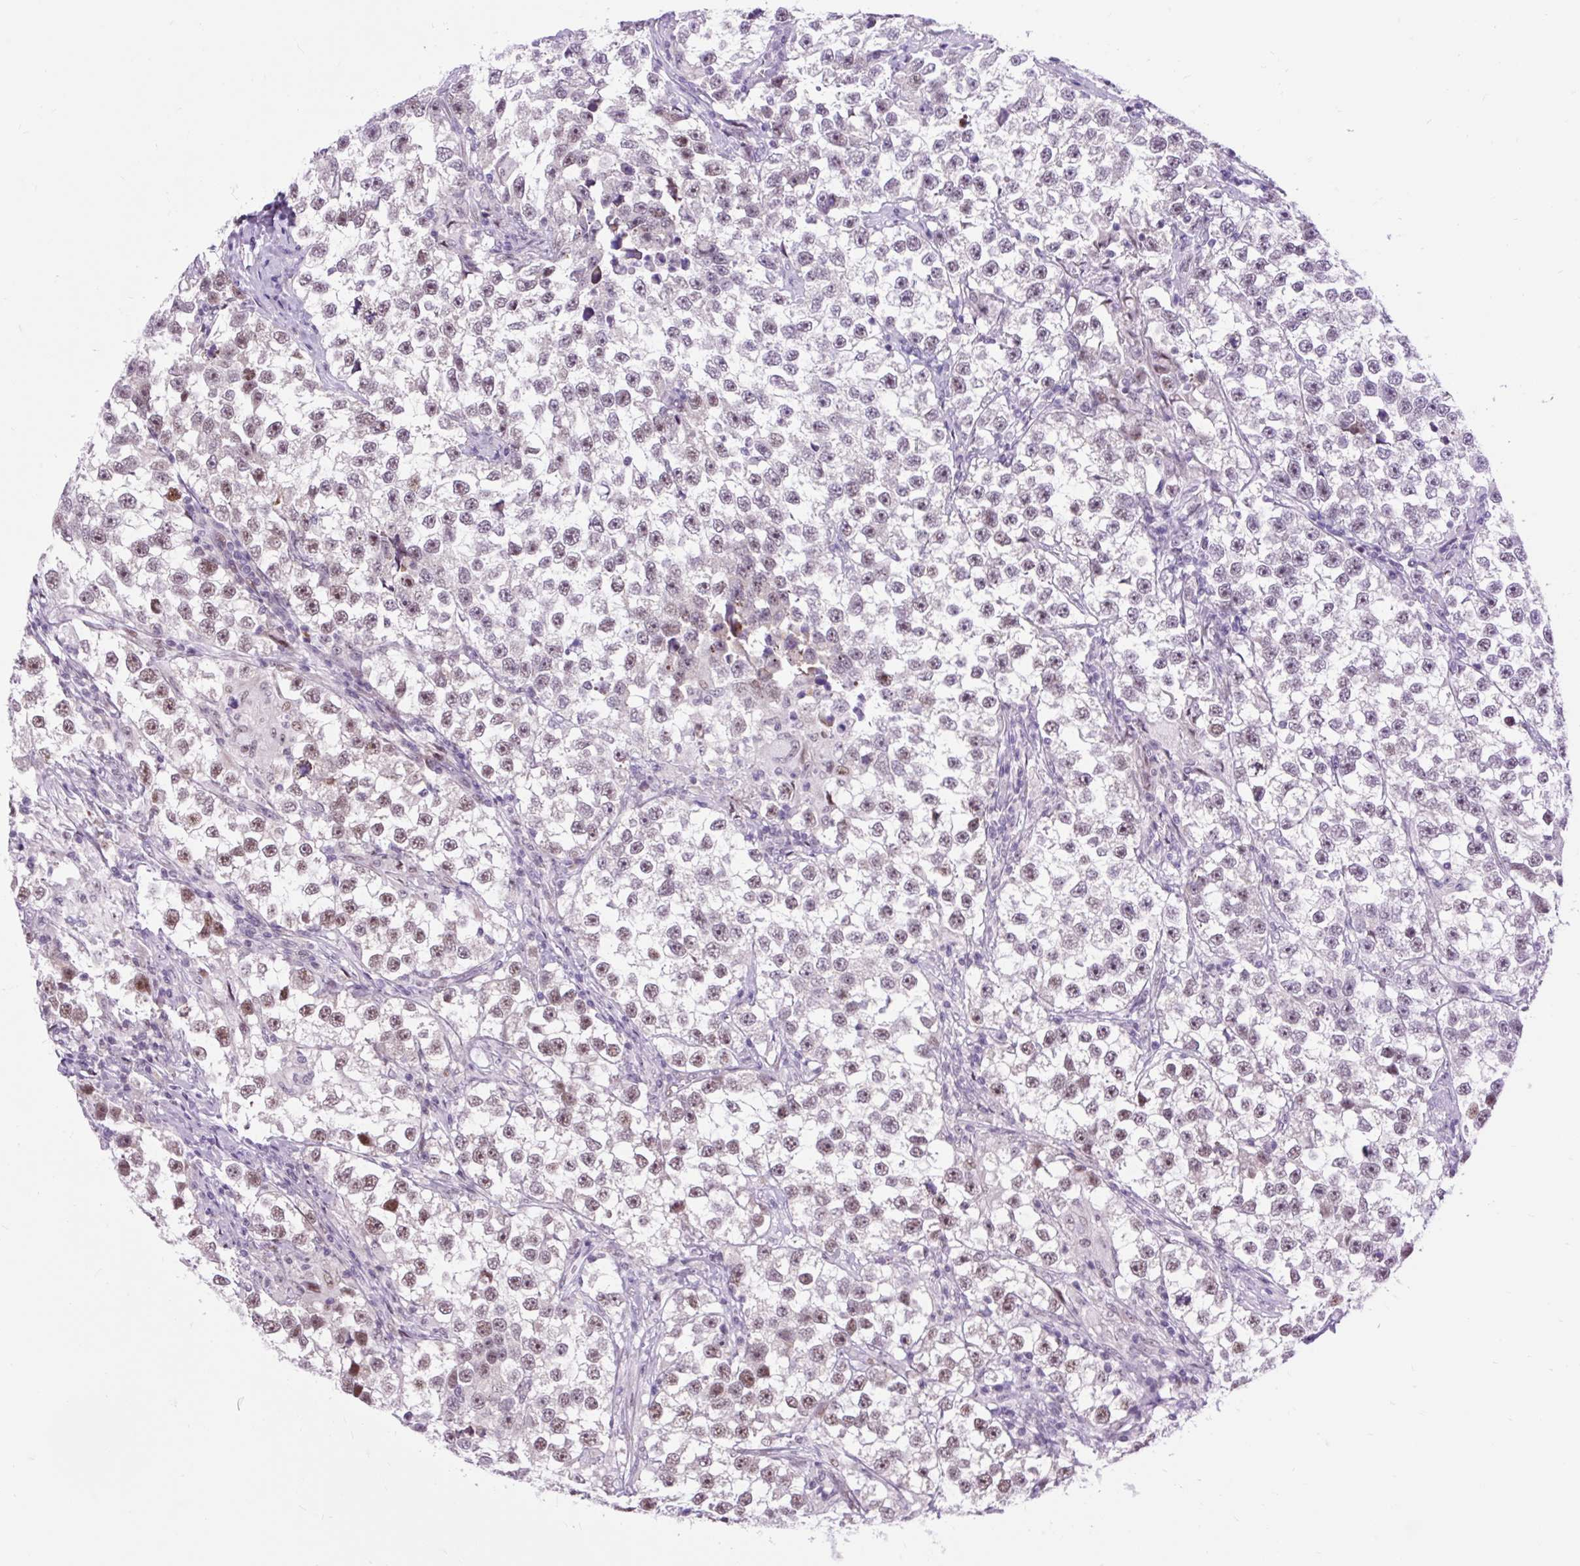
{"staining": {"intensity": "weak", "quantity": ">75%", "location": "nuclear"}, "tissue": "testis cancer", "cell_type": "Tumor cells", "image_type": "cancer", "snomed": [{"axis": "morphology", "description": "Seminoma, NOS"}, {"axis": "topography", "description": "Testis"}], "caption": "Tumor cells demonstrate weak nuclear expression in about >75% of cells in seminoma (testis).", "gene": "CLK2", "patient": {"sex": "male", "age": 46}}